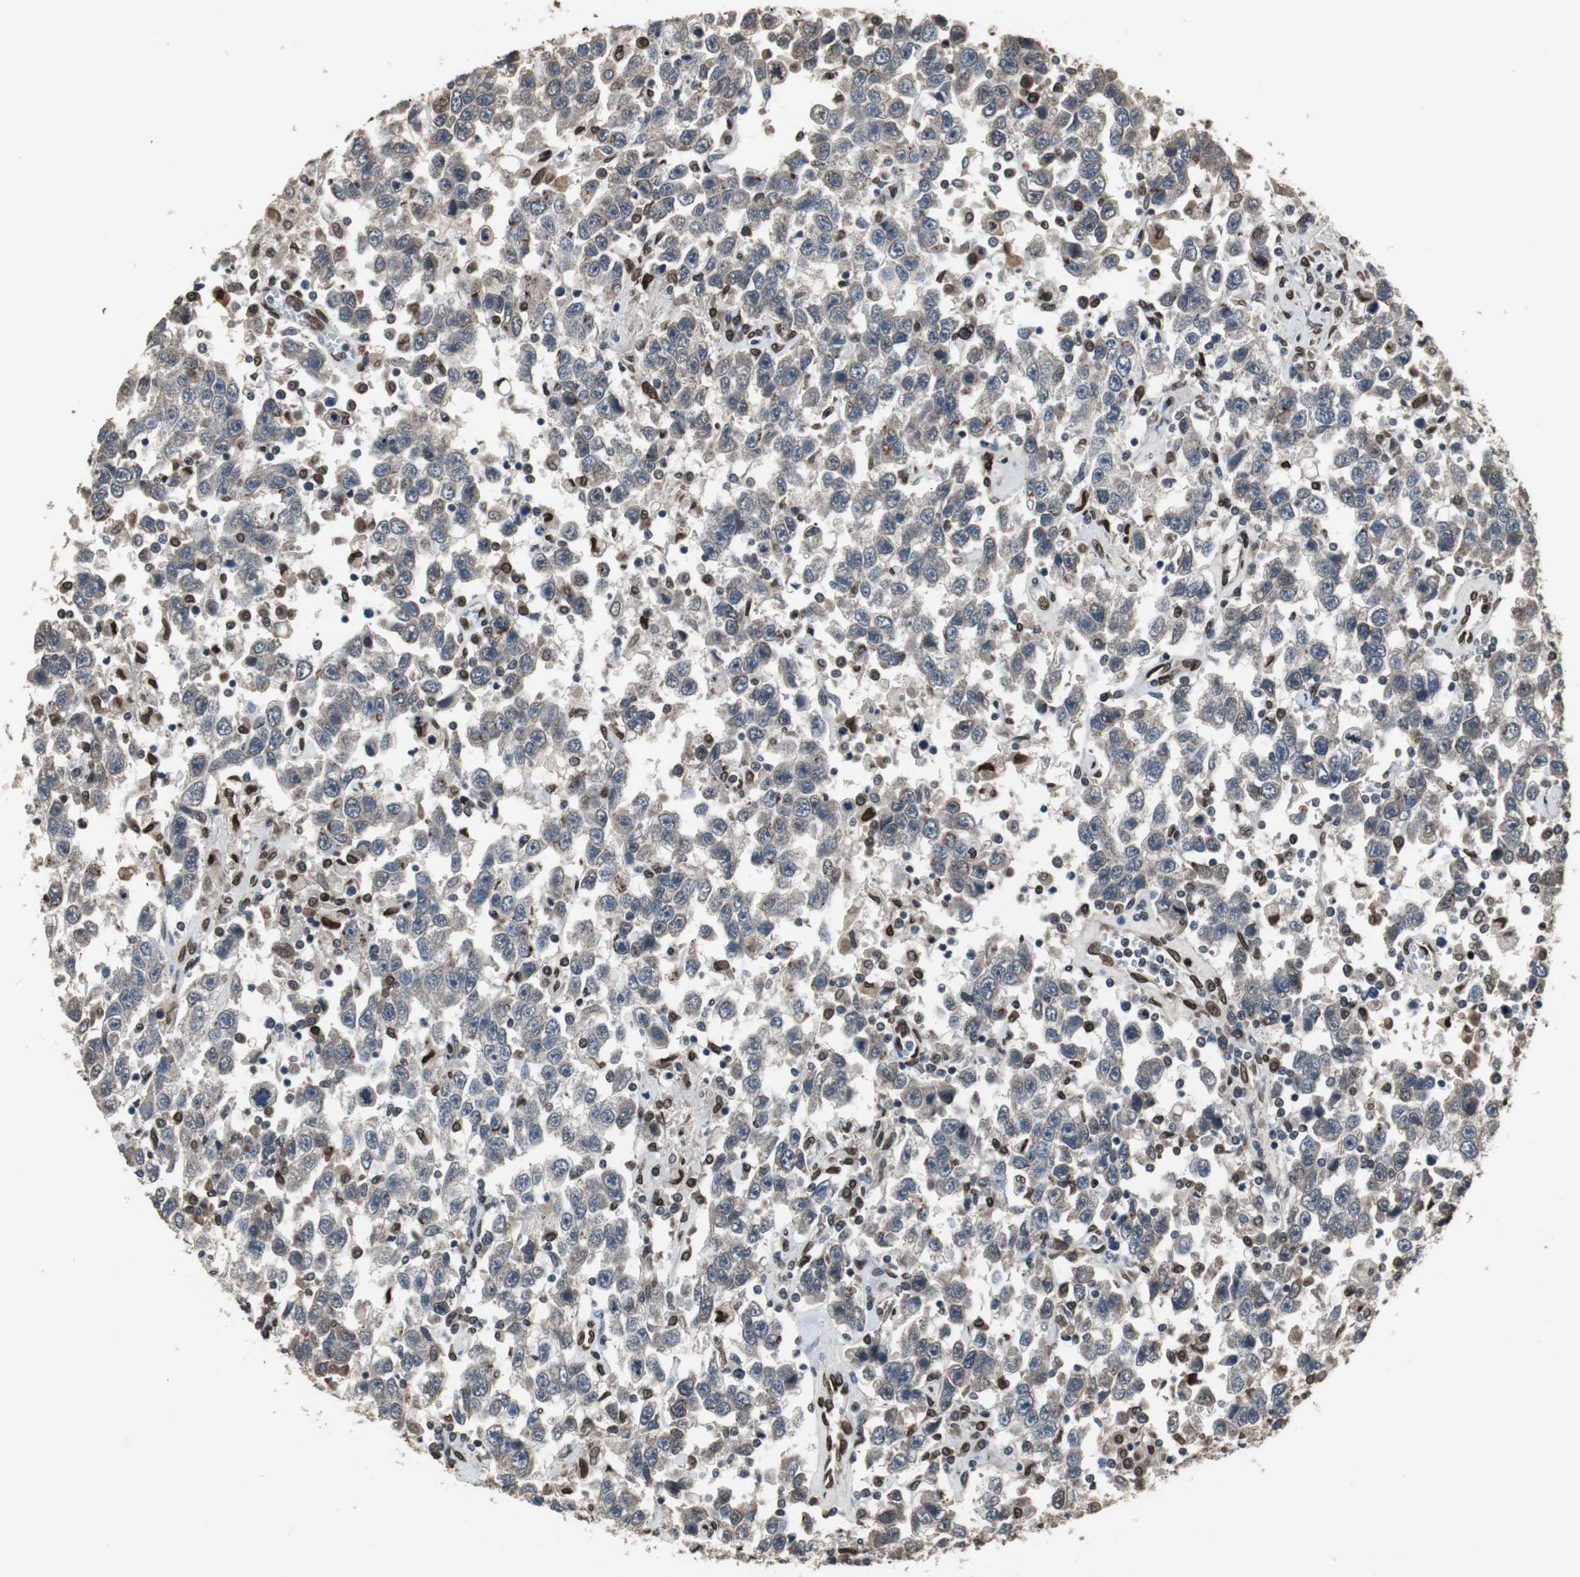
{"staining": {"intensity": "weak", "quantity": ">75%", "location": "cytoplasmic/membranous"}, "tissue": "testis cancer", "cell_type": "Tumor cells", "image_type": "cancer", "snomed": [{"axis": "morphology", "description": "Seminoma, NOS"}, {"axis": "topography", "description": "Testis"}], "caption": "Protein expression analysis of human testis cancer reveals weak cytoplasmic/membranous positivity in about >75% of tumor cells. (DAB (3,3'-diaminobenzidine) IHC with brightfield microscopy, high magnification).", "gene": "LMNA", "patient": {"sex": "male", "age": 41}}